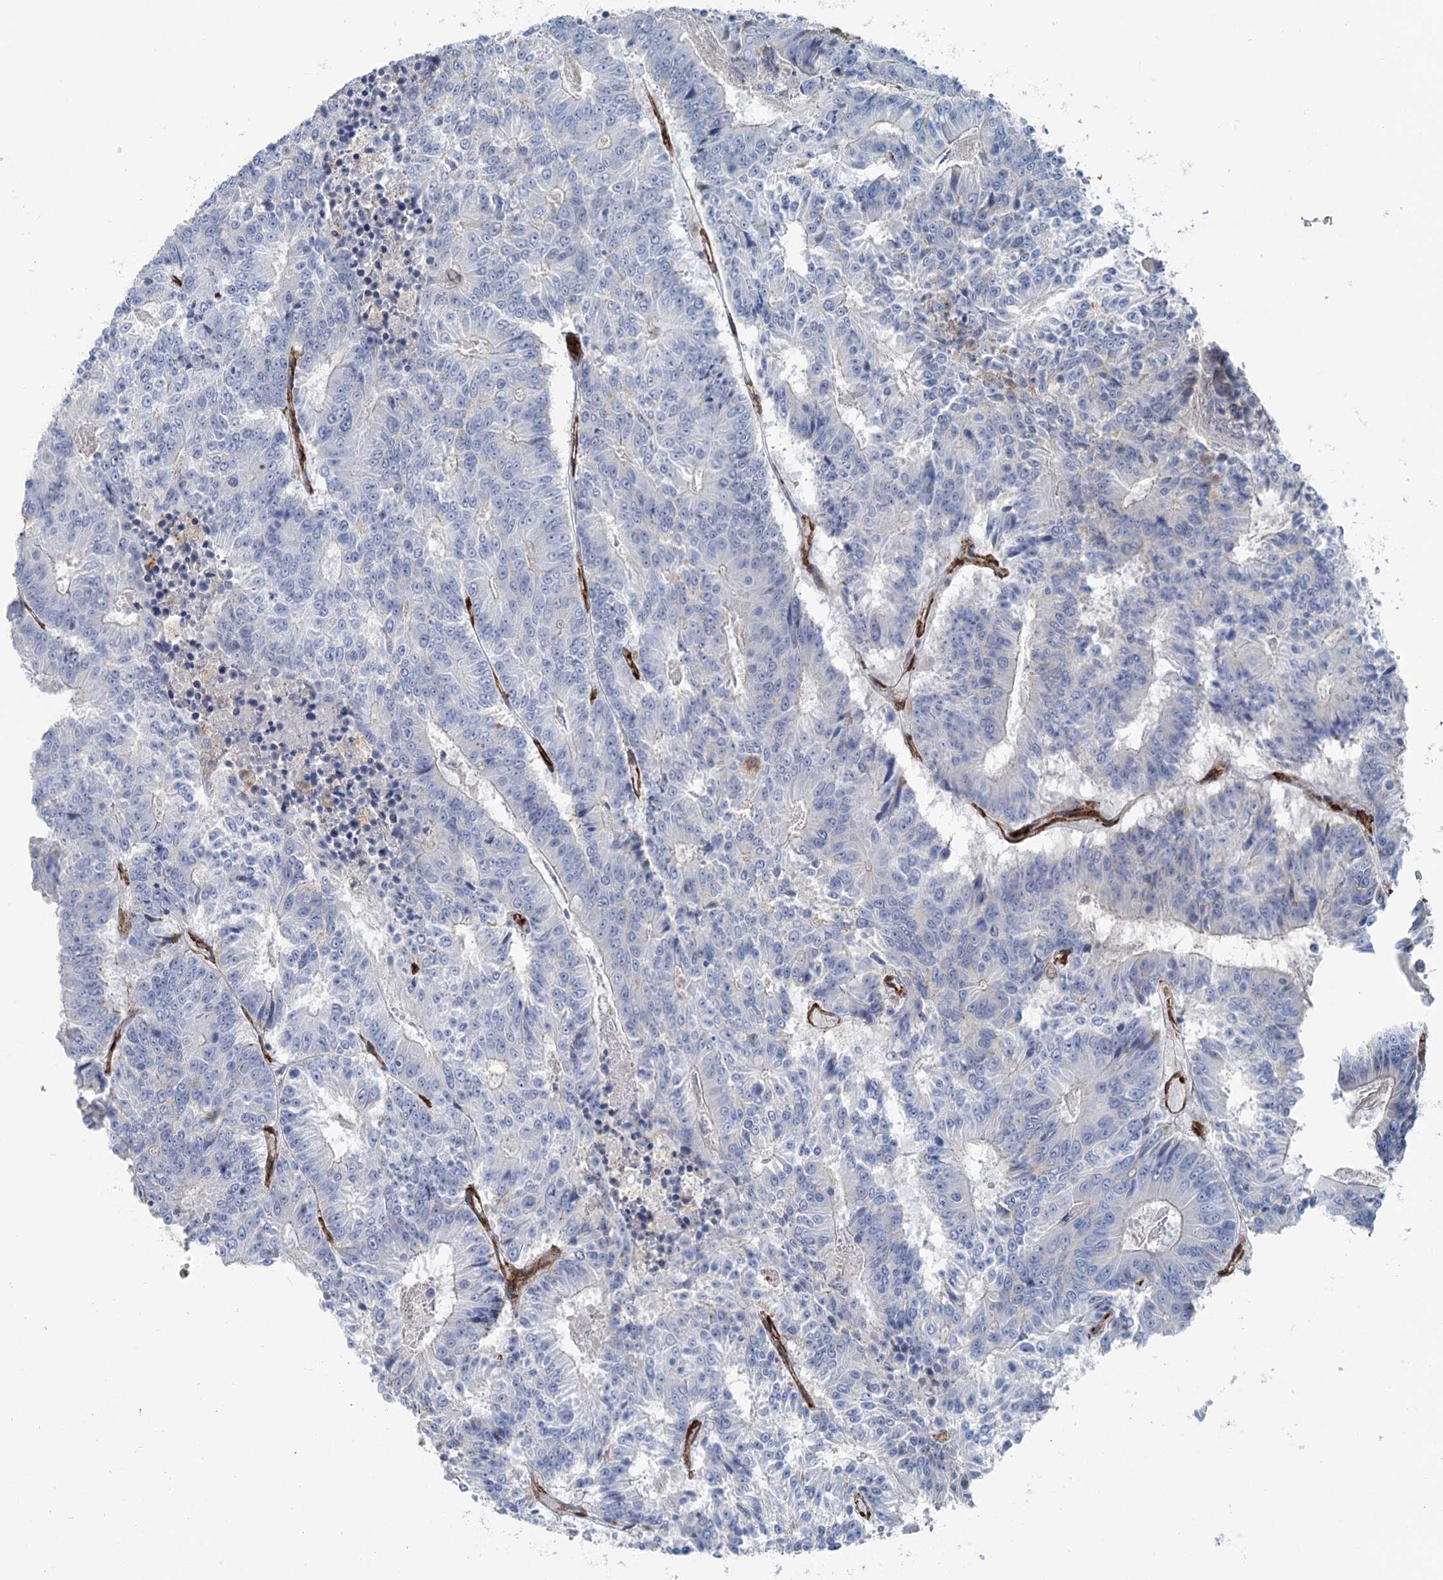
{"staining": {"intensity": "negative", "quantity": "none", "location": "none"}, "tissue": "colorectal cancer", "cell_type": "Tumor cells", "image_type": "cancer", "snomed": [{"axis": "morphology", "description": "Adenocarcinoma, NOS"}, {"axis": "topography", "description": "Colon"}], "caption": "Colorectal adenocarcinoma stained for a protein using immunohistochemistry (IHC) shows no staining tumor cells.", "gene": "IQSEC1", "patient": {"sex": "male", "age": 83}}